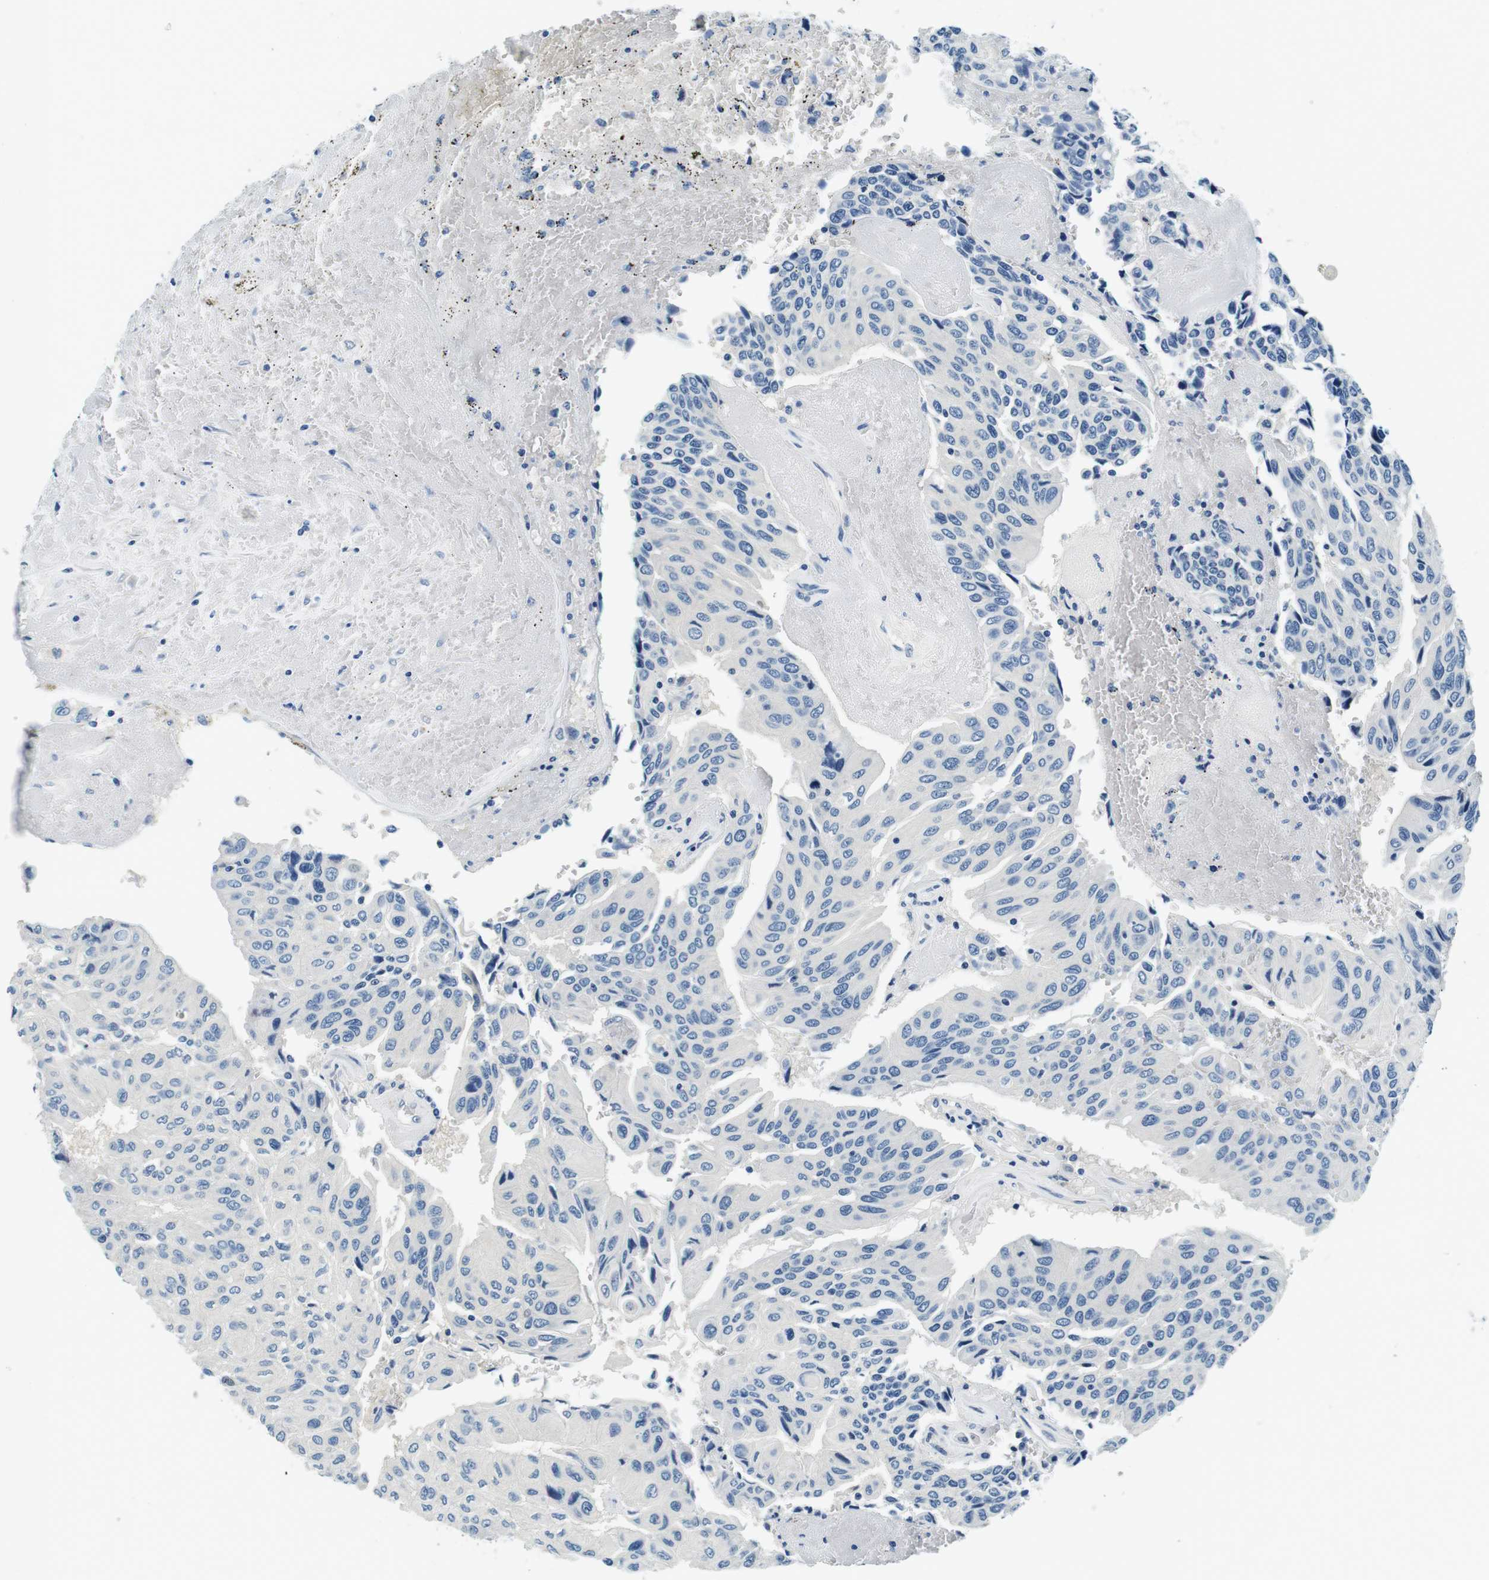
{"staining": {"intensity": "negative", "quantity": "none", "location": "none"}, "tissue": "urothelial cancer", "cell_type": "Tumor cells", "image_type": "cancer", "snomed": [{"axis": "morphology", "description": "Urothelial carcinoma, High grade"}, {"axis": "topography", "description": "Urinary bladder"}], "caption": "Immunohistochemistry micrograph of human urothelial cancer stained for a protein (brown), which shows no expression in tumor cells.", "gene": "KCNJ5", "patient": {"sex": "male", "age": 66}}